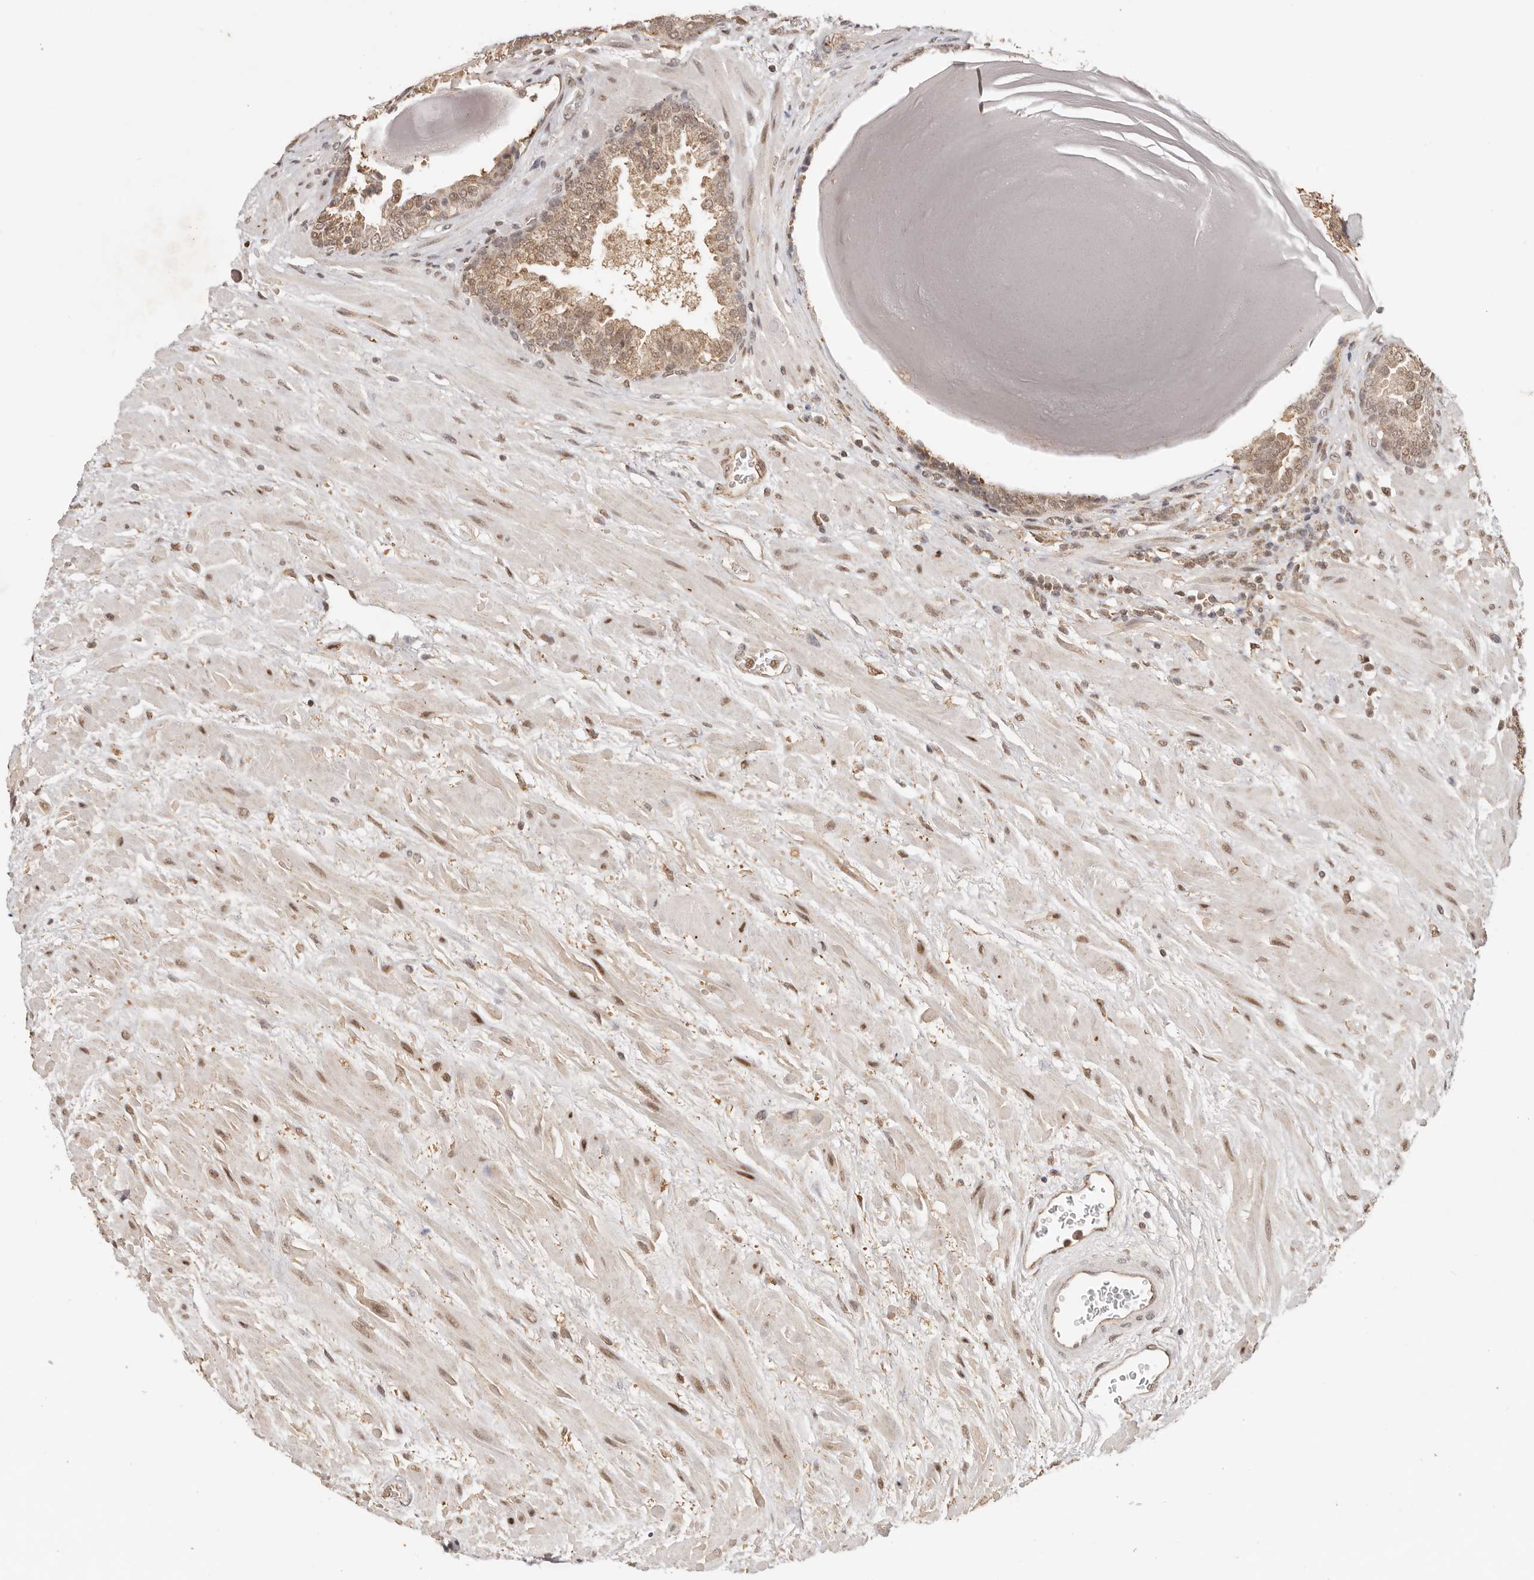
{"staining": {"intensity": "moderate", "quantity": ">75%", "location": "cytoplasmic/membranous,nuclear"}, "tissue": "prostate", "cell_type": "Glandular cells", "image_type": "normal", "snomed": [{"axis": "morphology", "description": "Normal tissue, NOS"}, {"axis": "topography", "description": "Prostate"}], "caption": "Immunohistochemical staining of unremarkable prostate reveals medium levels of moderate cytoplasmic/membranous,nuclear expression in approximately >75% of glandular cells.", "gene": "SEC14L1", "patient": {"sex": "male", "age": 48}}